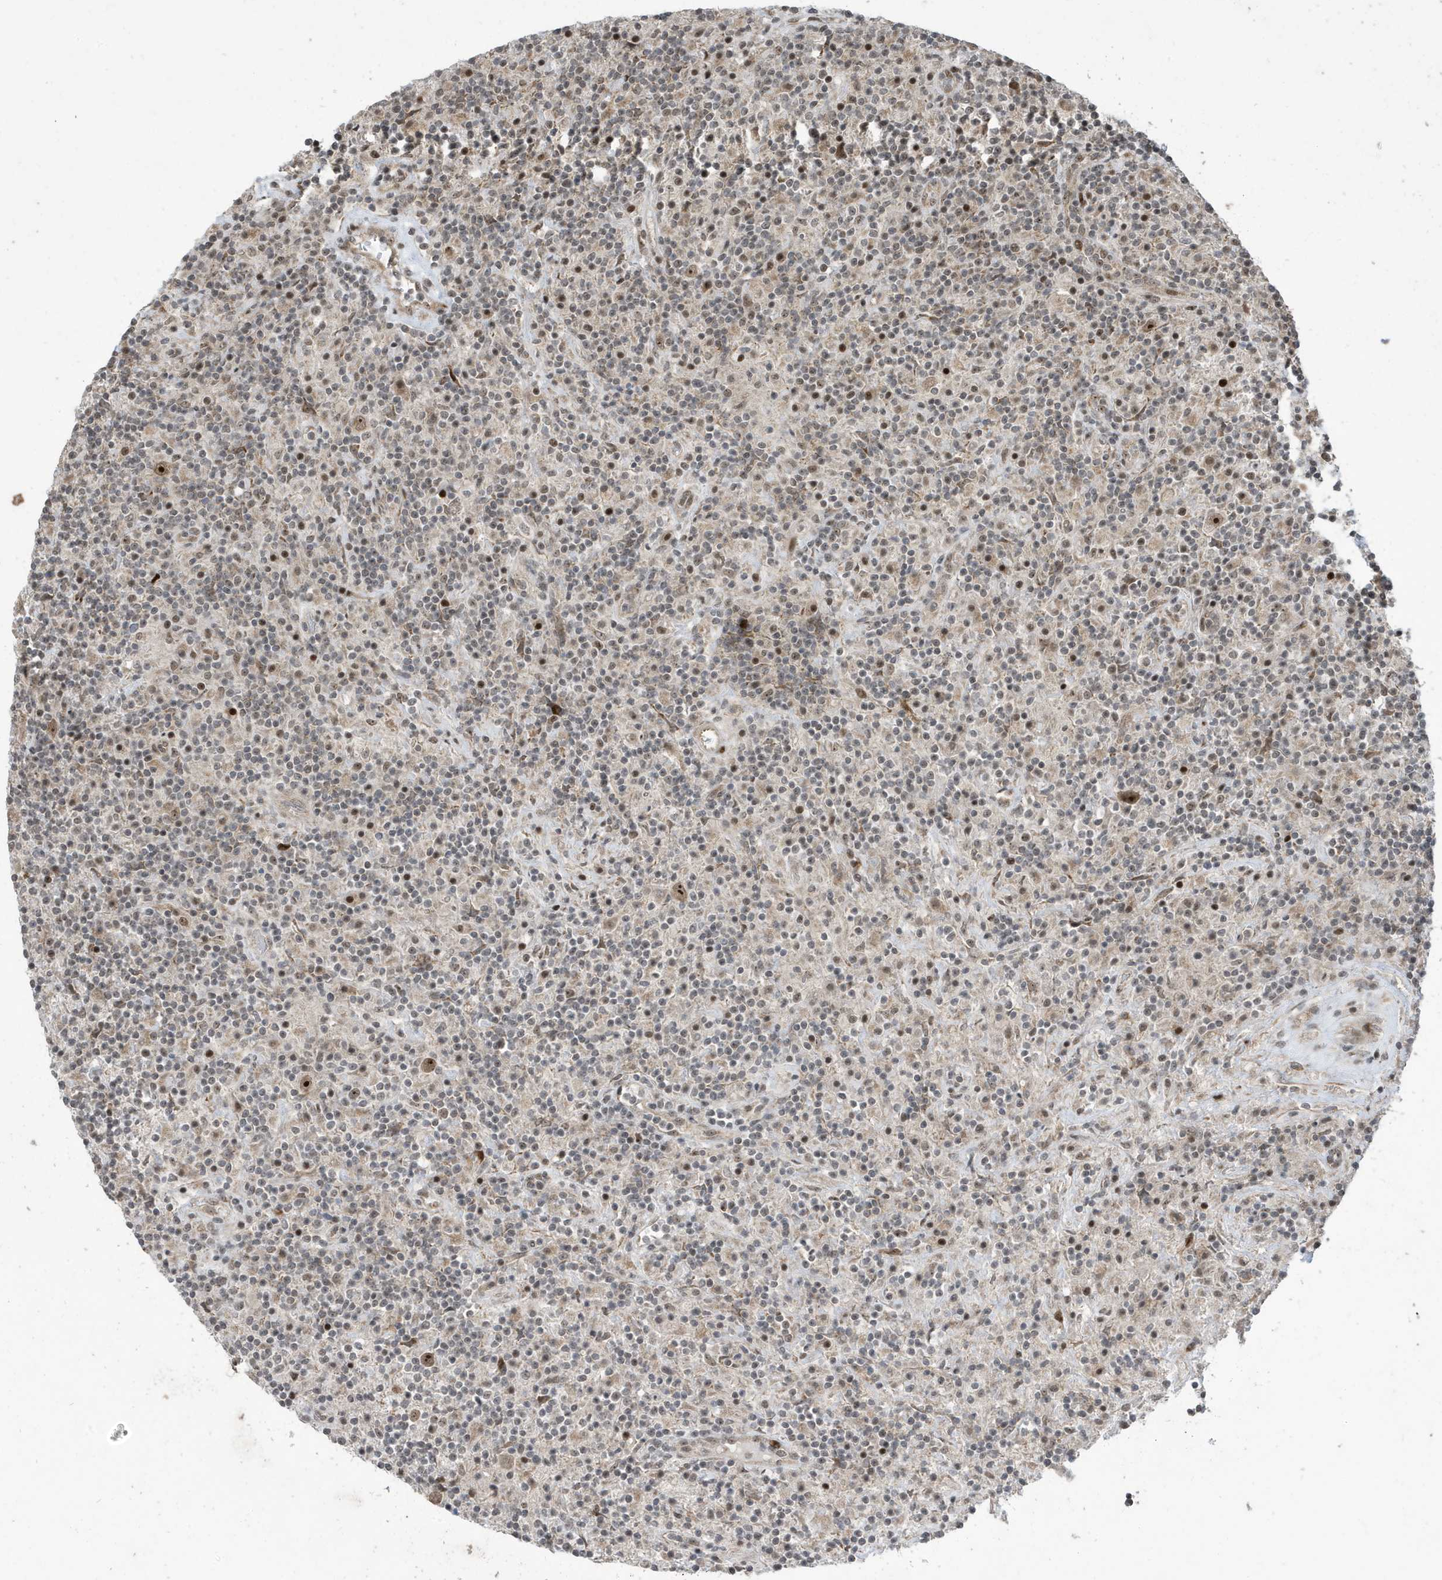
{"staining": {"intensity": "strong", "quantity": ">75%", "location": "nuclear"}, "tissue": "lymphoma", "cell_type": "Tumor cells", "image_type": "cancer", "snomed": [{"axis": "morphology", "description": "Hodgkin's disease, NOS"}, {"axis": "topography", "description": "Lymph node"}], "caption": "A high-resolution photomicrograph shows IHC staining of lymphoma, which shows strong nuclear positivity in about >75% of tumor cells.", "gene": "FAM9B", "patient": {"sex": "male", "age": 70}}